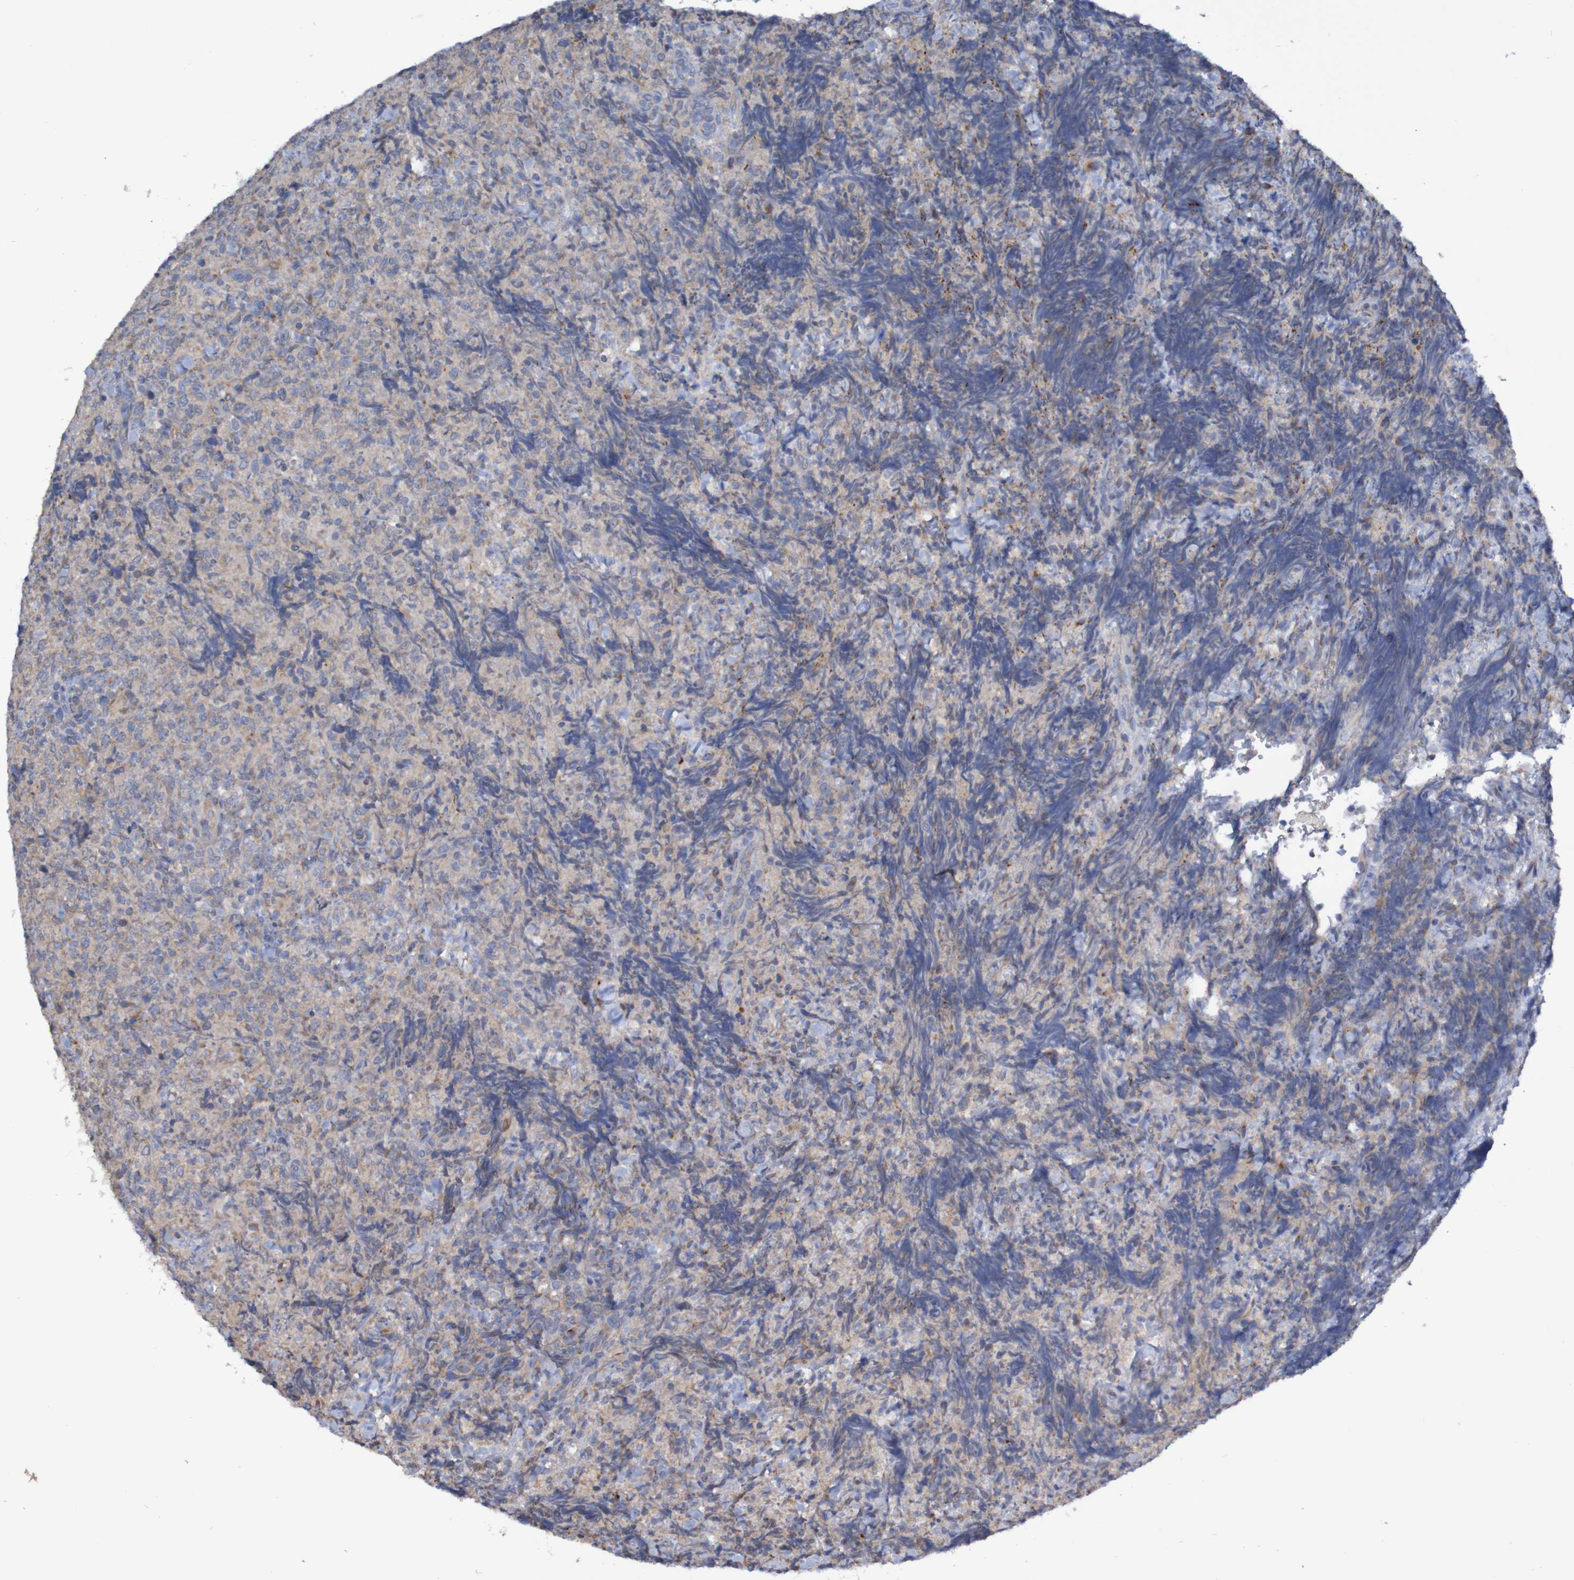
{"staining": {"intensity": "weak", "quantity": ">75%", "location": "cytoplasmic/membranous"}, "tissue": "lymphoma", "cell_type": "Tumor cells", "image_type": "cancer", "snomed": [{"axis": "morphology", "description": "Malignant lymphoma, non-Hodgkin's type, High grade"}, {"axis": "topography", "description": "Tonsil"}], "caption": "High-power microscopy captured an immunohistochemistry (IHC) photomicrograph of lymphoma, revealing weak cytoplasmic/membranous expression in about >75% of tumor cells.", "gene": "LMBRD2", "patient": {"sex": "female", "age": 36}}